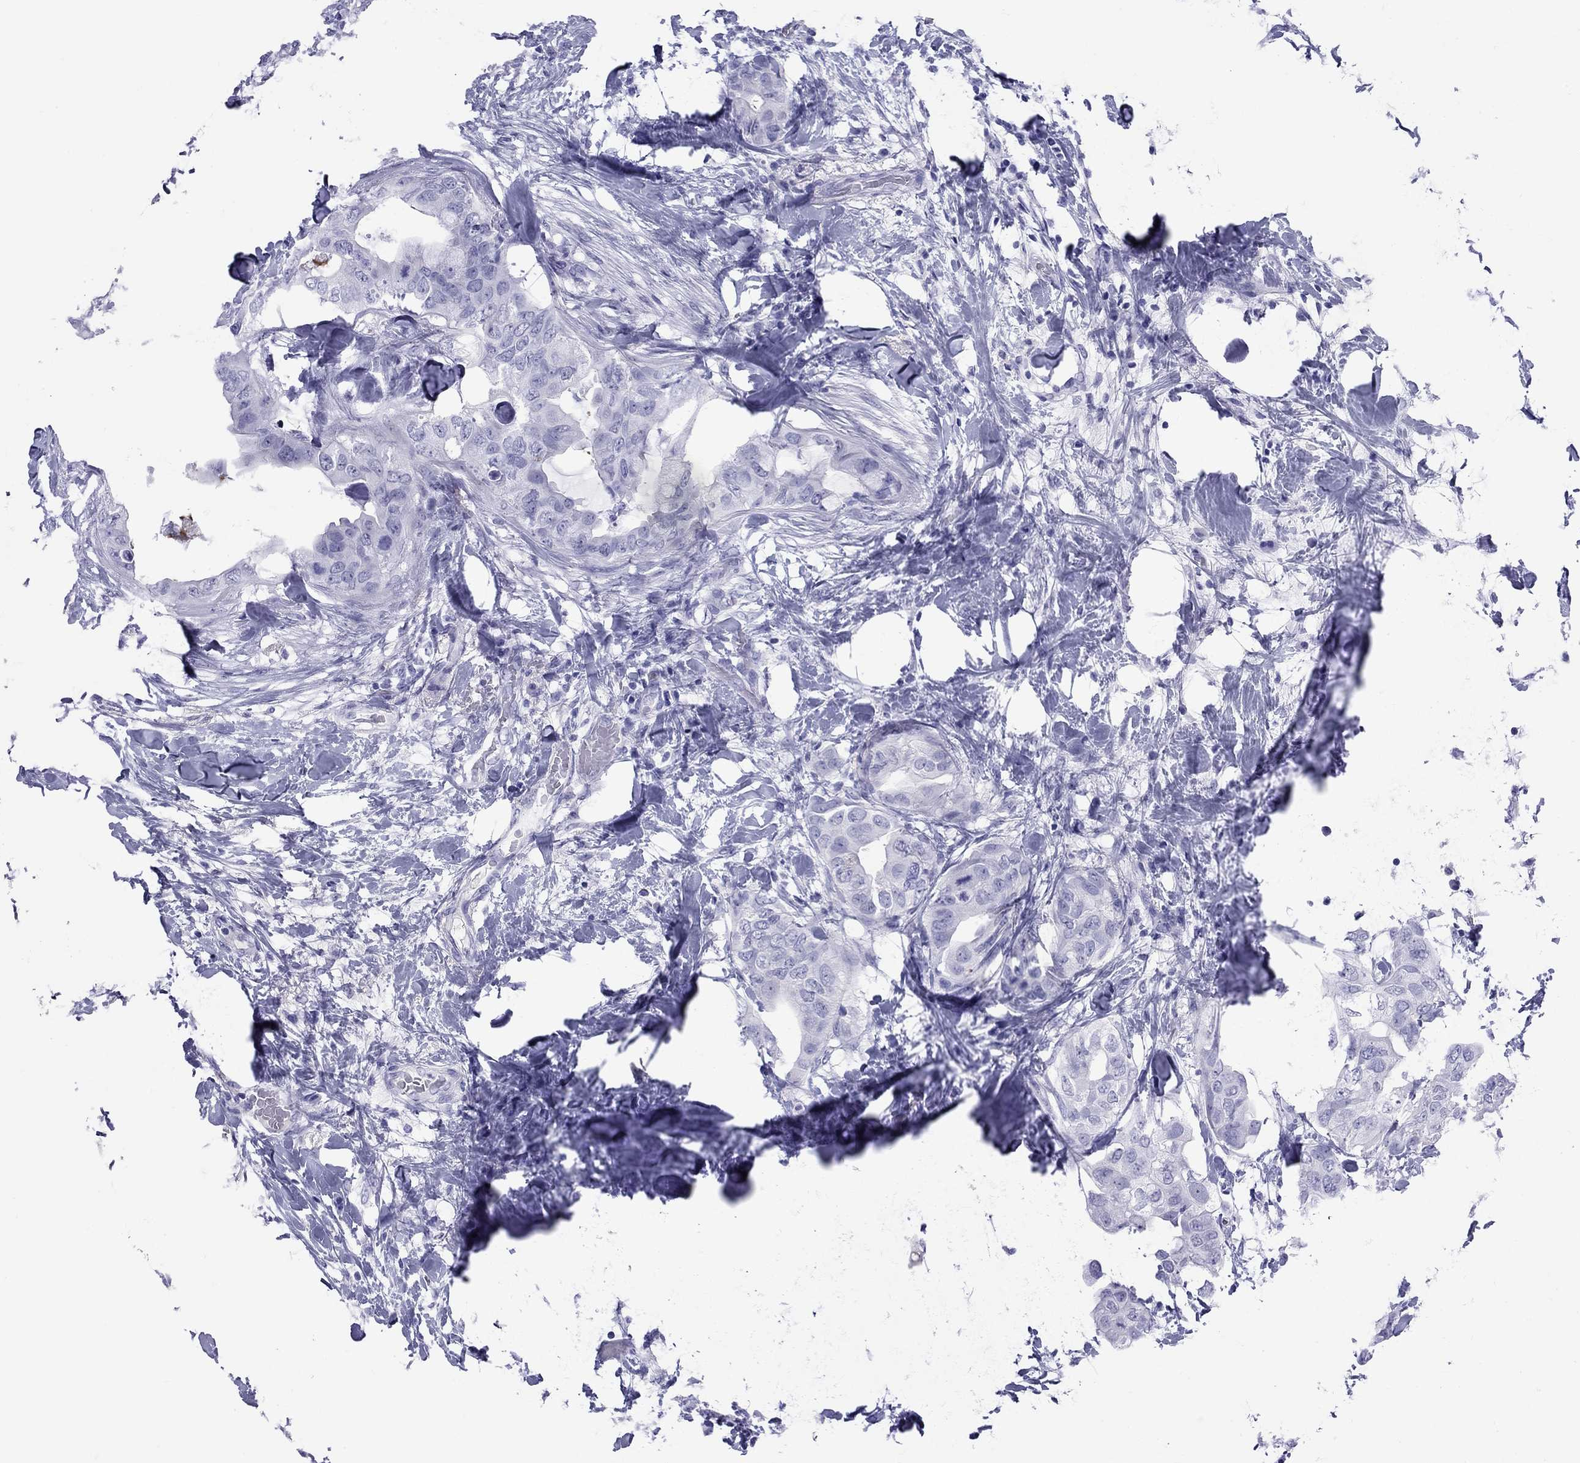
{"staining": {"intensity": "negative", "quantity": "none", "location": "none"}, "tissue": "breast cancer", "cell_type": "Tumor cells", "image_type": "cancer", "snomed": [{"axis": "morphology", "description": "Normal tissue, NOS"}, {"axis": "morphology", "description": "Duct carcinoma"}, {"axis": "topography", "description": "Breast"}], "caption": "This histopathology image is of breast cancer (intraductal carcinoma) stained with IHC to label a protein in brown with the nuclei are counter-stained blue. There is no staining in tumor cells. (Stains: DAB (3,3'-diaminobenzidine) immunohistochemistry (IHC) with hematoxylin counter stain, Microscopy: brightfield microscopy at high magnification).", "gene": "GRIA2", "patient": {"sex": "female", "age": 40}}